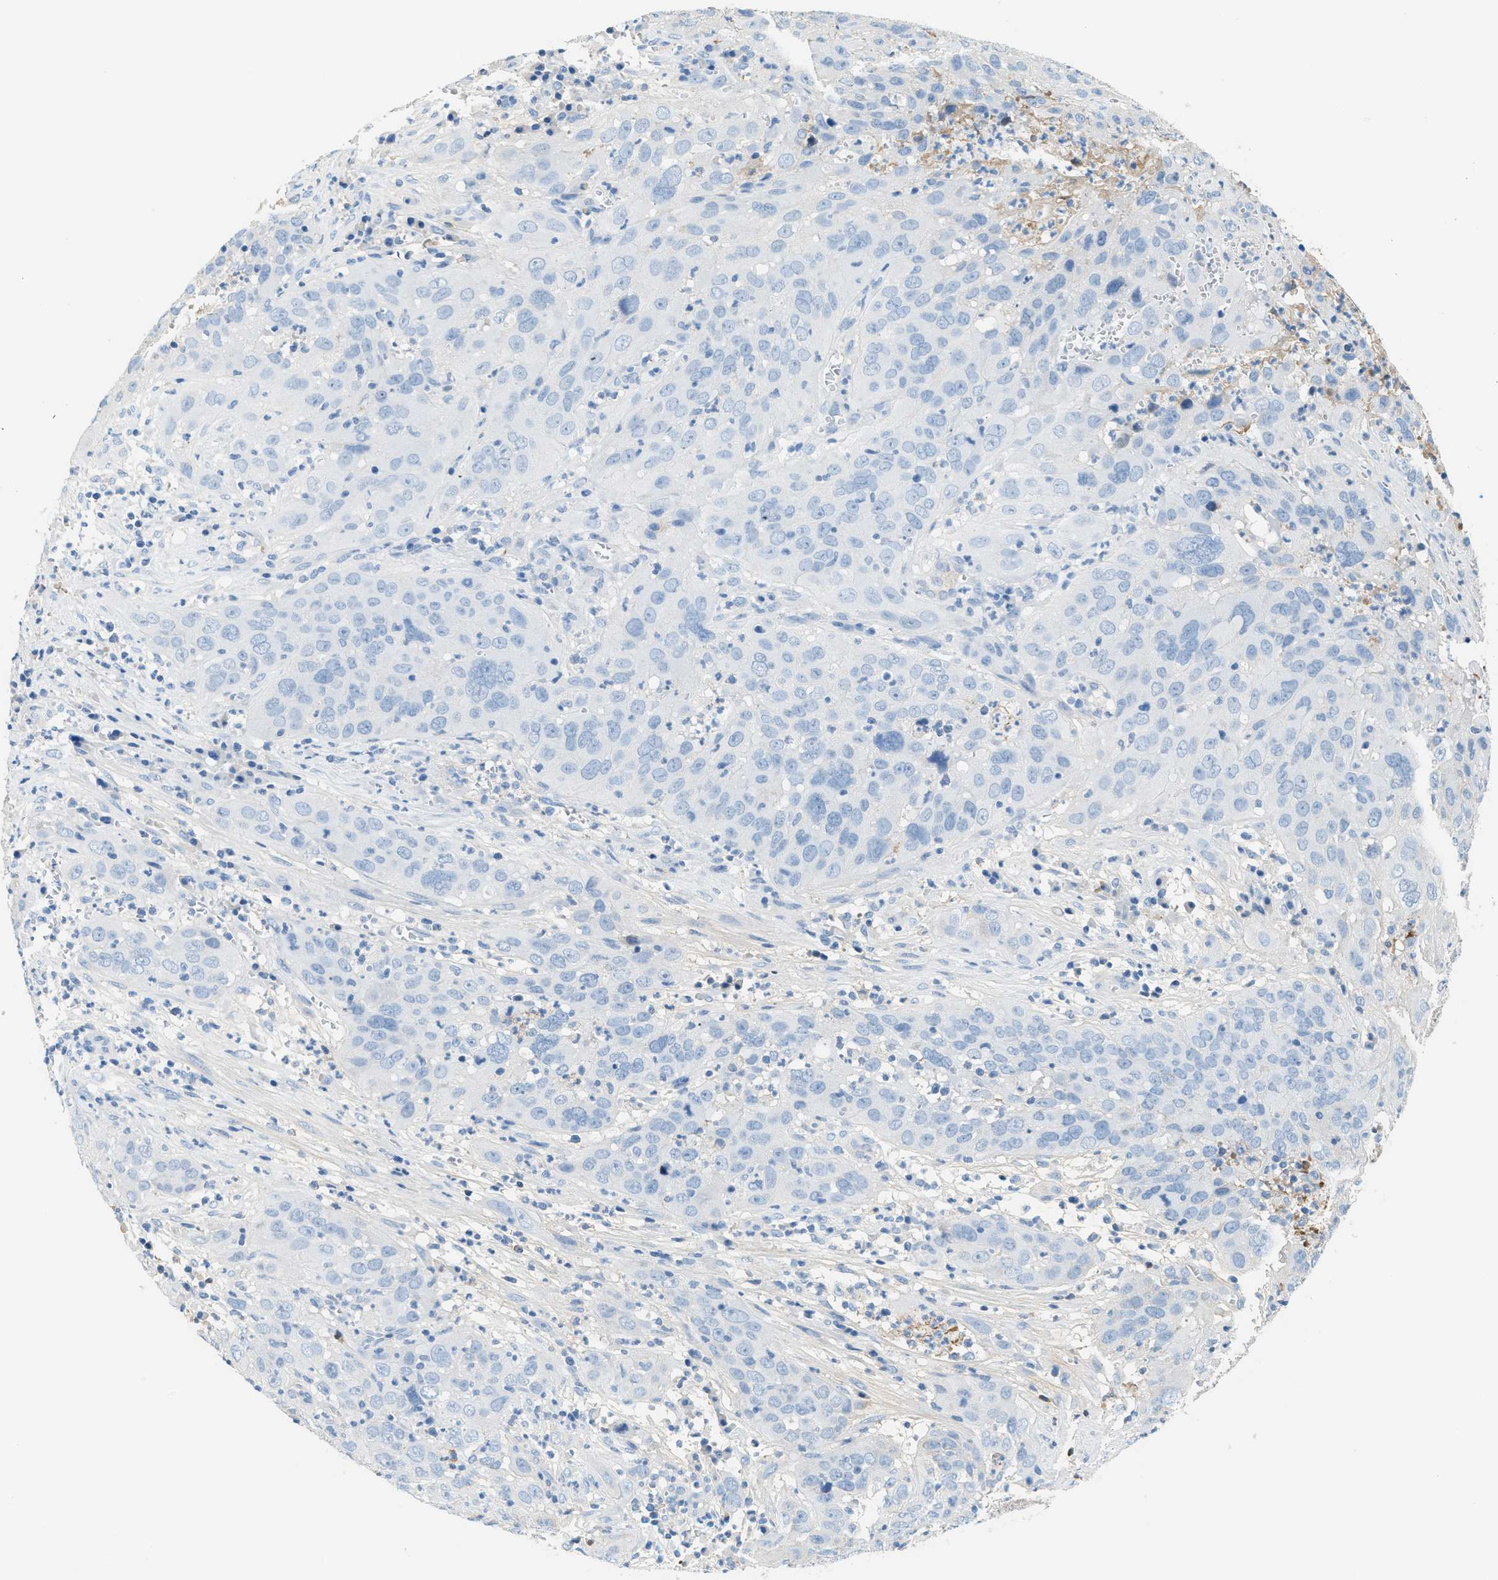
{"staining": {"intensity": "negative", "quantity": "none", "location": "none"}, "tissue": "cervical cancer", "cell_type": "Tumor cells", "image_type": "cancer", "snomed": [{"axis": "morphology", "description": "Squamous cell carcinoma, NOS"}, {"axis": "topography", "description": "Cervix"}], "caption": "This is an immunohistochemistry (IHC) image of cervical squamous cell carcinoma. There is no positivity in tumor cells.", "gene": "CFI", "patient": {"sex": "female", "age": 32}}